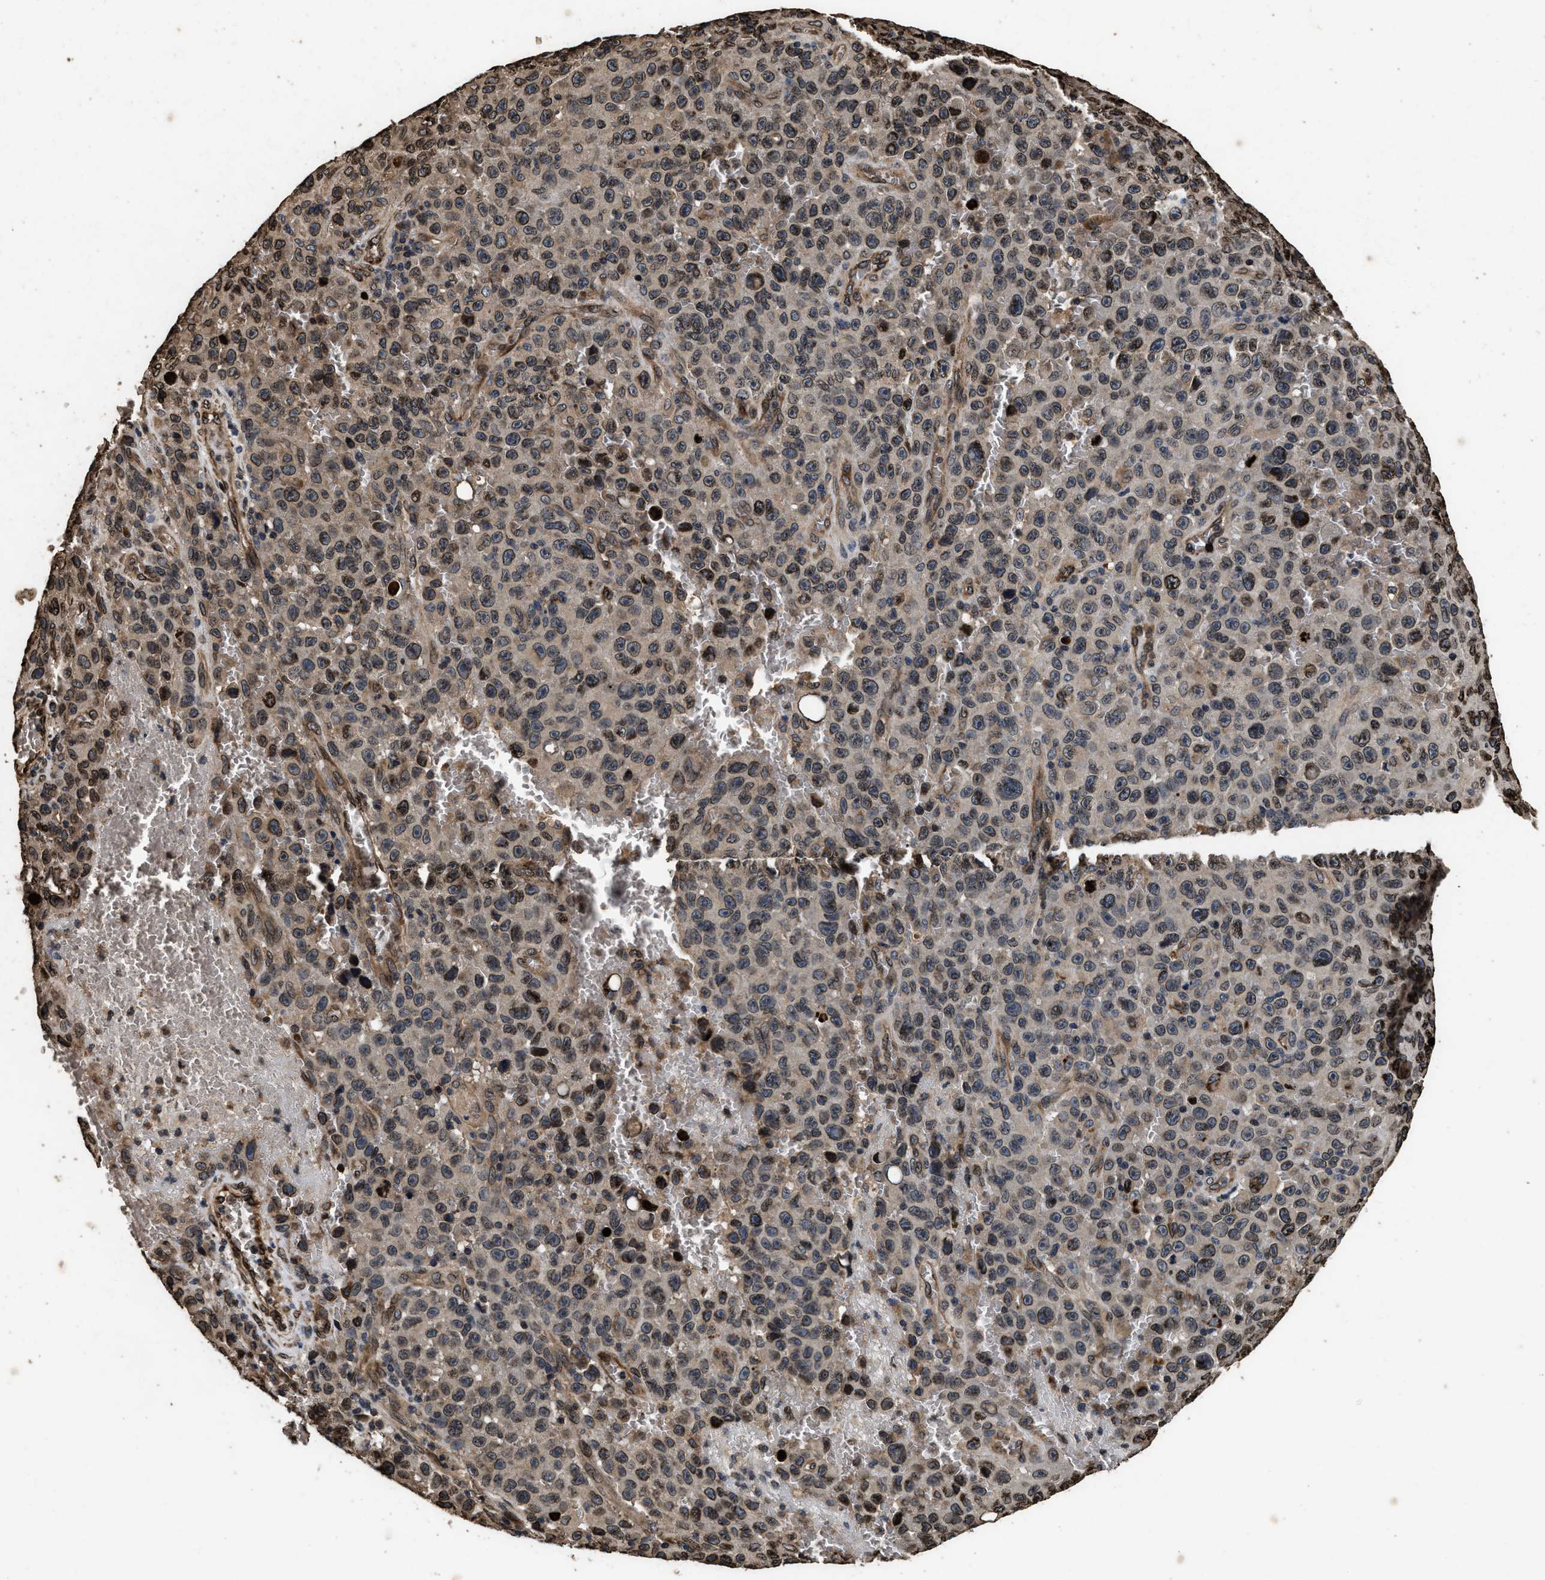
{"staining": {"intensity": "moderate", "quantity": "25%-75%", "location": "cytoplasmic/membranous,nuclear"}, "tissue": "melanoma", "cell_type": "Tumor cells", "image_type": "cancer", "snomed": [{"axis": "morphology", "description": "Malignant melanoma, NOS"}, {"axis": "topography", "description": "Skin"}], "caption": "Immunohistochemical staining of human malignant melanoma exhibits medium levels of moderate cytoplasmic/membranous and nuclear protein positivity in approximately 25%-75% of tumor cells.", "gene": "ACCS", "patient": {"sex": "female", "age": 82}}